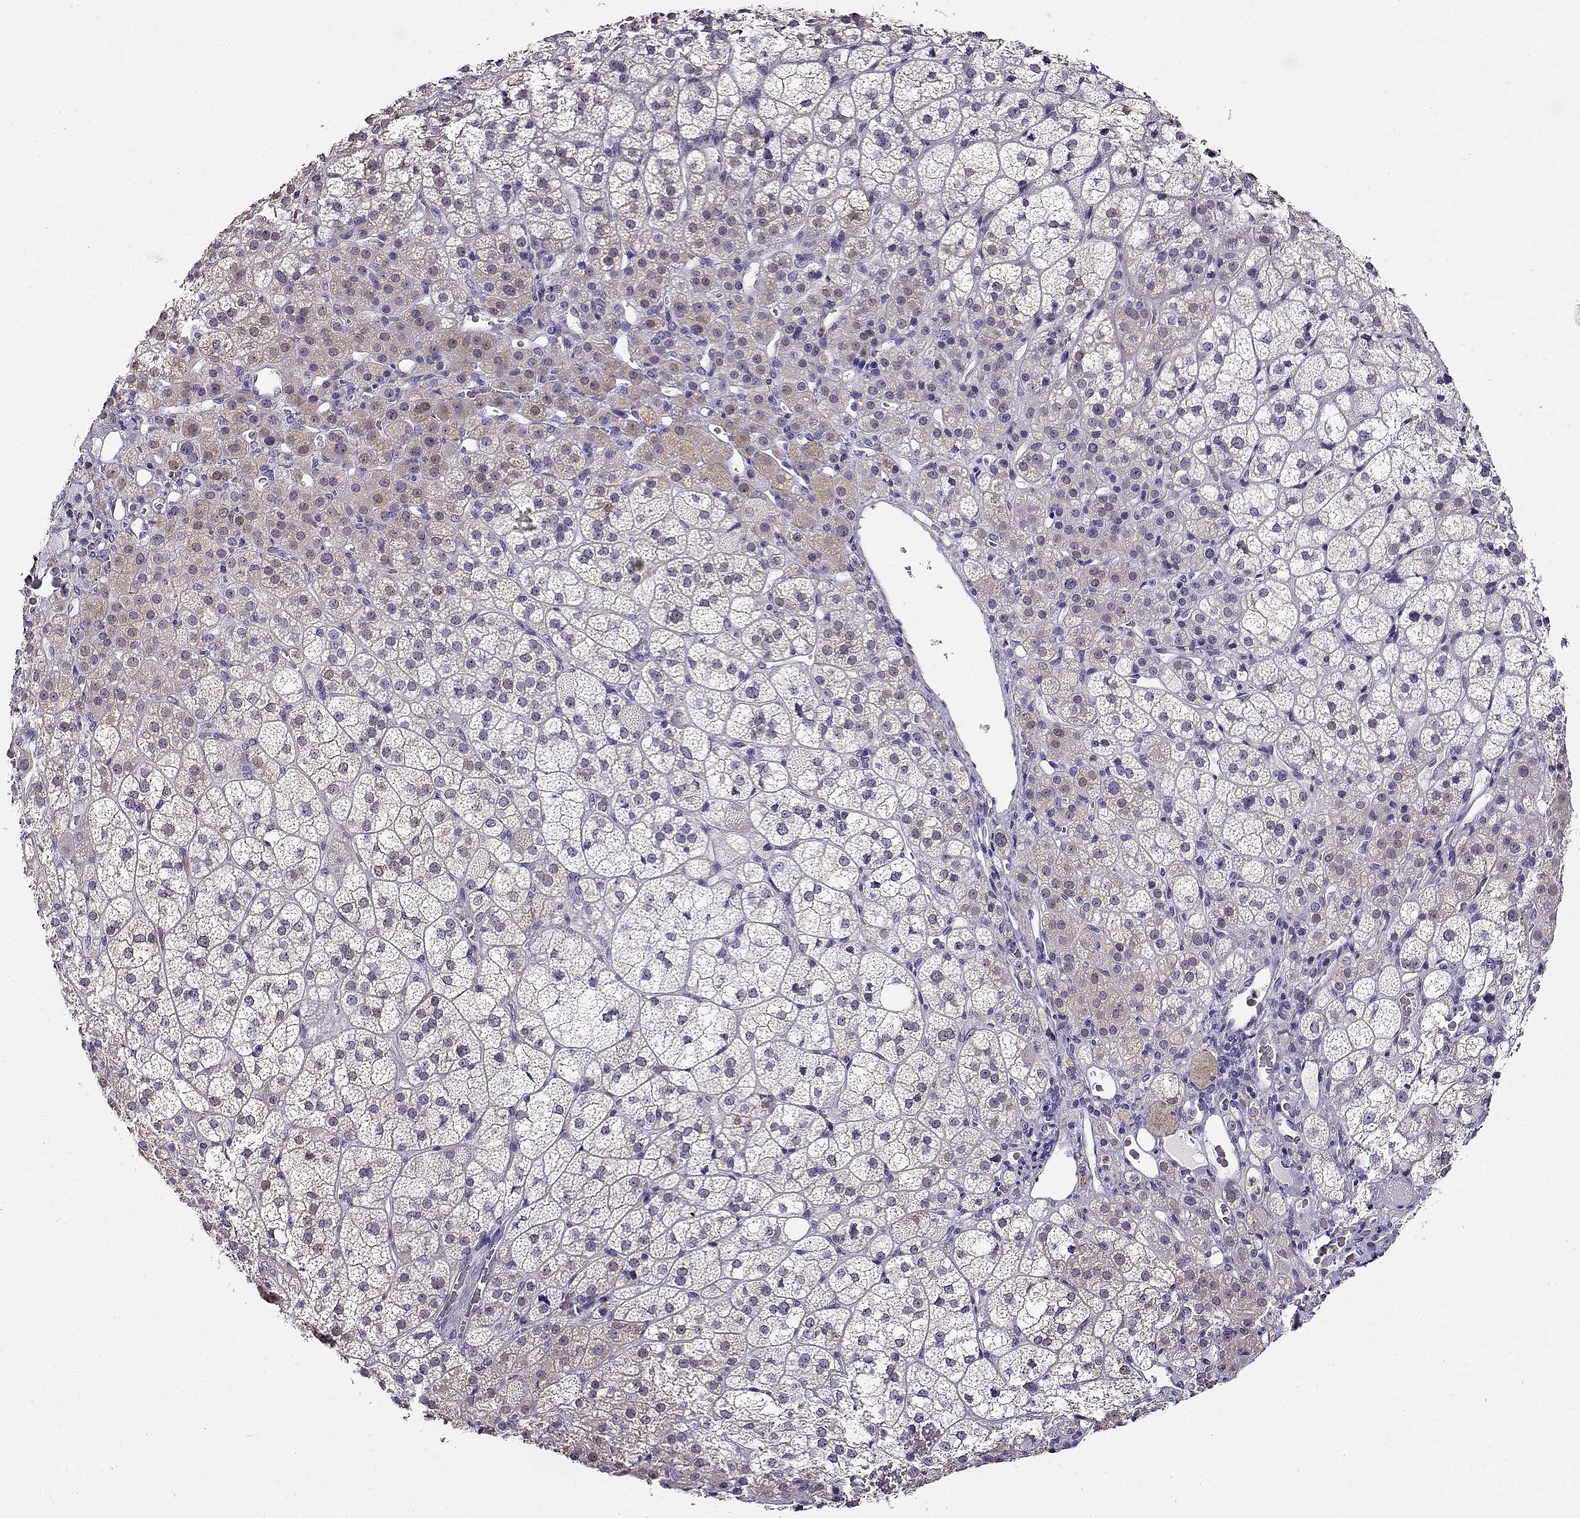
{"staining": {"intensity": "weak", "quantity": "<25%", "location": "cytoplasmic/membranous"}, "tissue": "adrenal gland", "cell_type": "Glandular cells", "image_type": "normal", "snomed": [{"axis": "morphology", "description": "Normal tissue, NOS"}, {"axis": "topography", "description": "Adrenal gland"}], "caption": "High power microscopy image of an immunohistochemistry micrograph of benign adrenal gland, revealing no significant positivity in glandular cells.", "gene": "CCR8", "patient": {"sex": "female", "age": 60}}